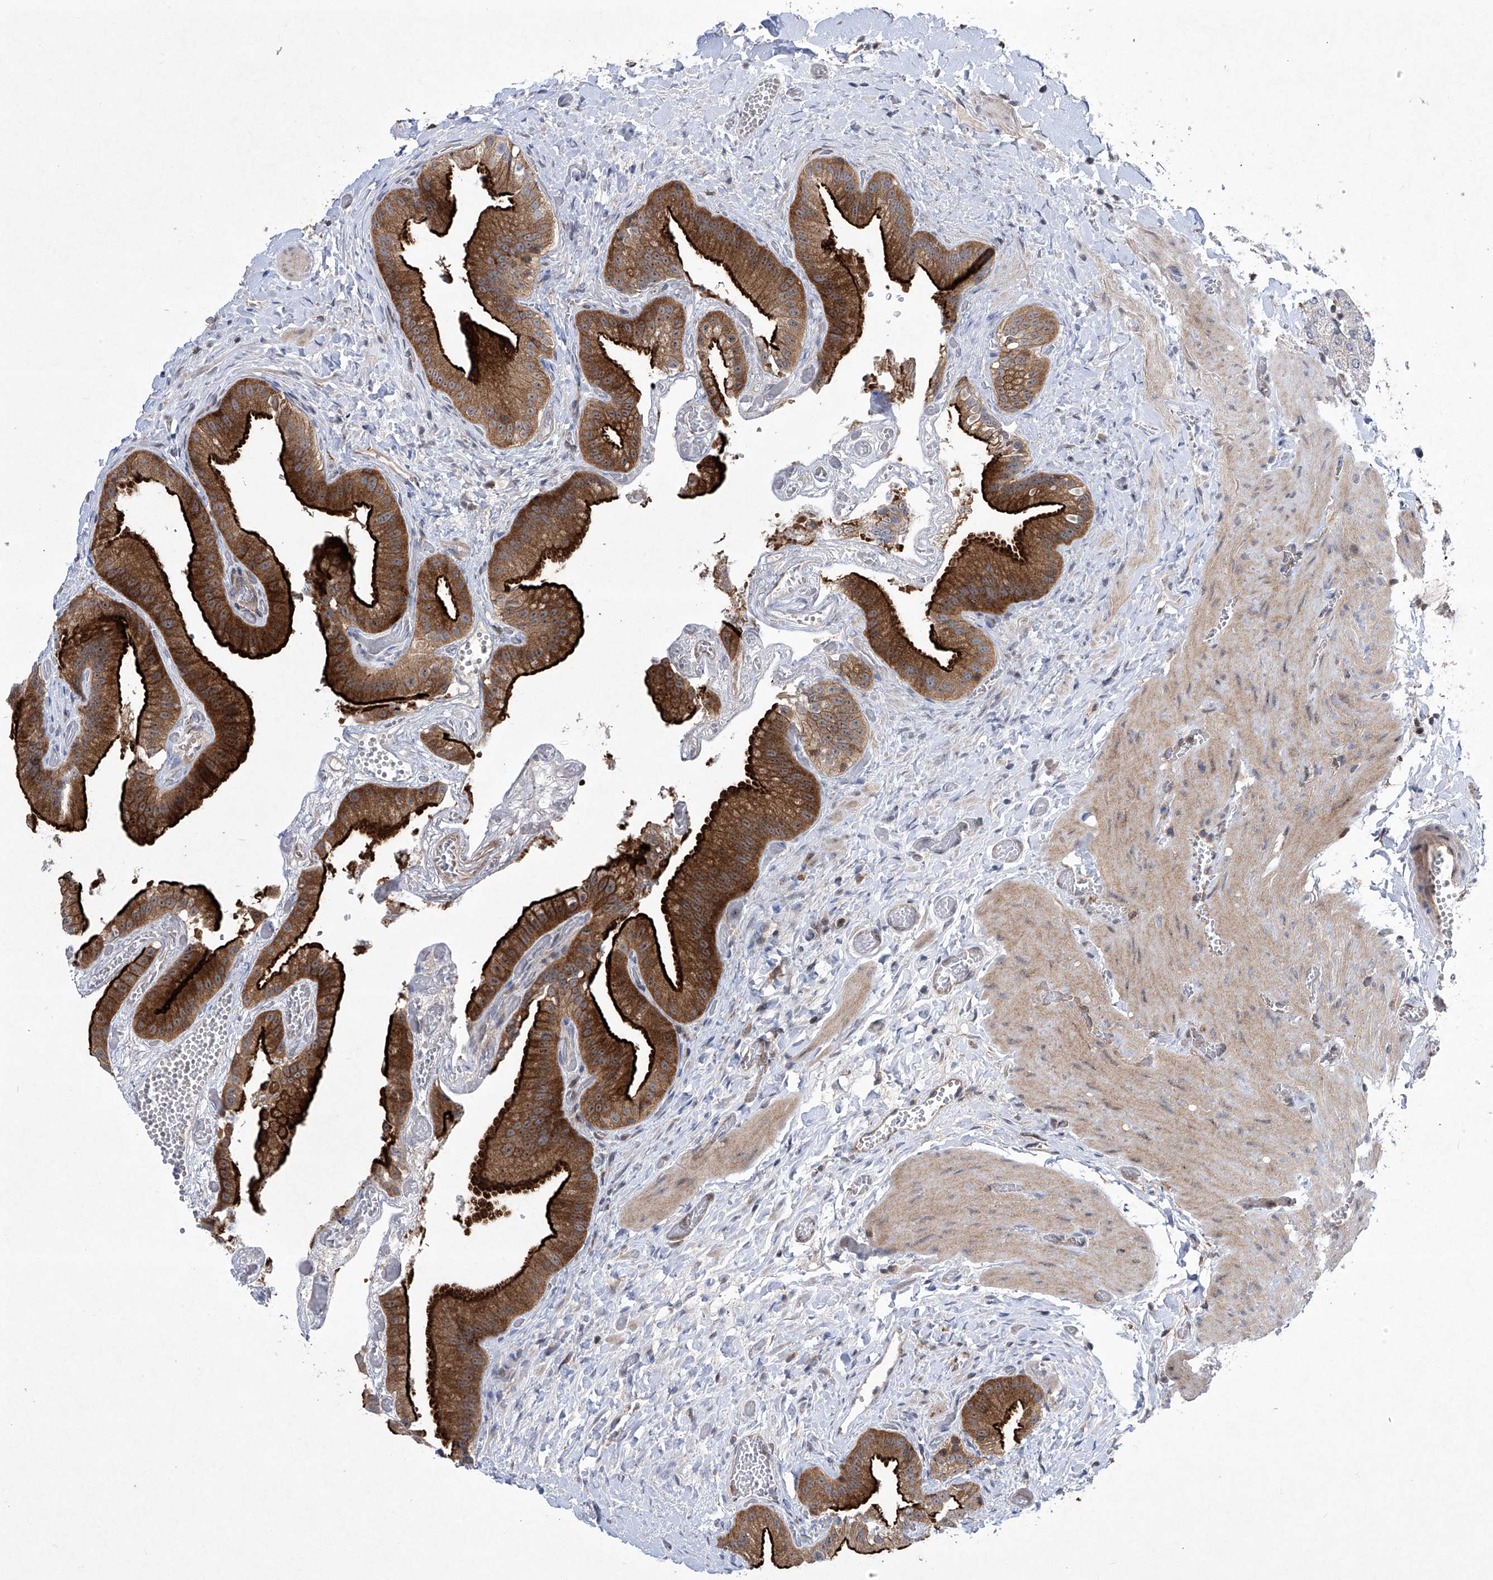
{"staining": {"intensity": "strong", "quantity": ">75%", "location": "cytoplasmic/membranous"}, "tissue": "gallbladder", "cell_type": "Glandular cells", "image_type": "normal", "snomed": [{"axis": "morphology", "description": "Normal tissue, NOS"}, {"axis": "topography", "description": "Gallbladder"}], "caption": "Immunohistochemical staining of unremarkable gallbladder shows strong cytoplasmic/membranous protein positivity in approximately >75% of glandular cells. Ihc stains the protein in brown and the nuclei are stained blue.", "gene": "CISH", "patient": {"sex": "female", "age": 64}}